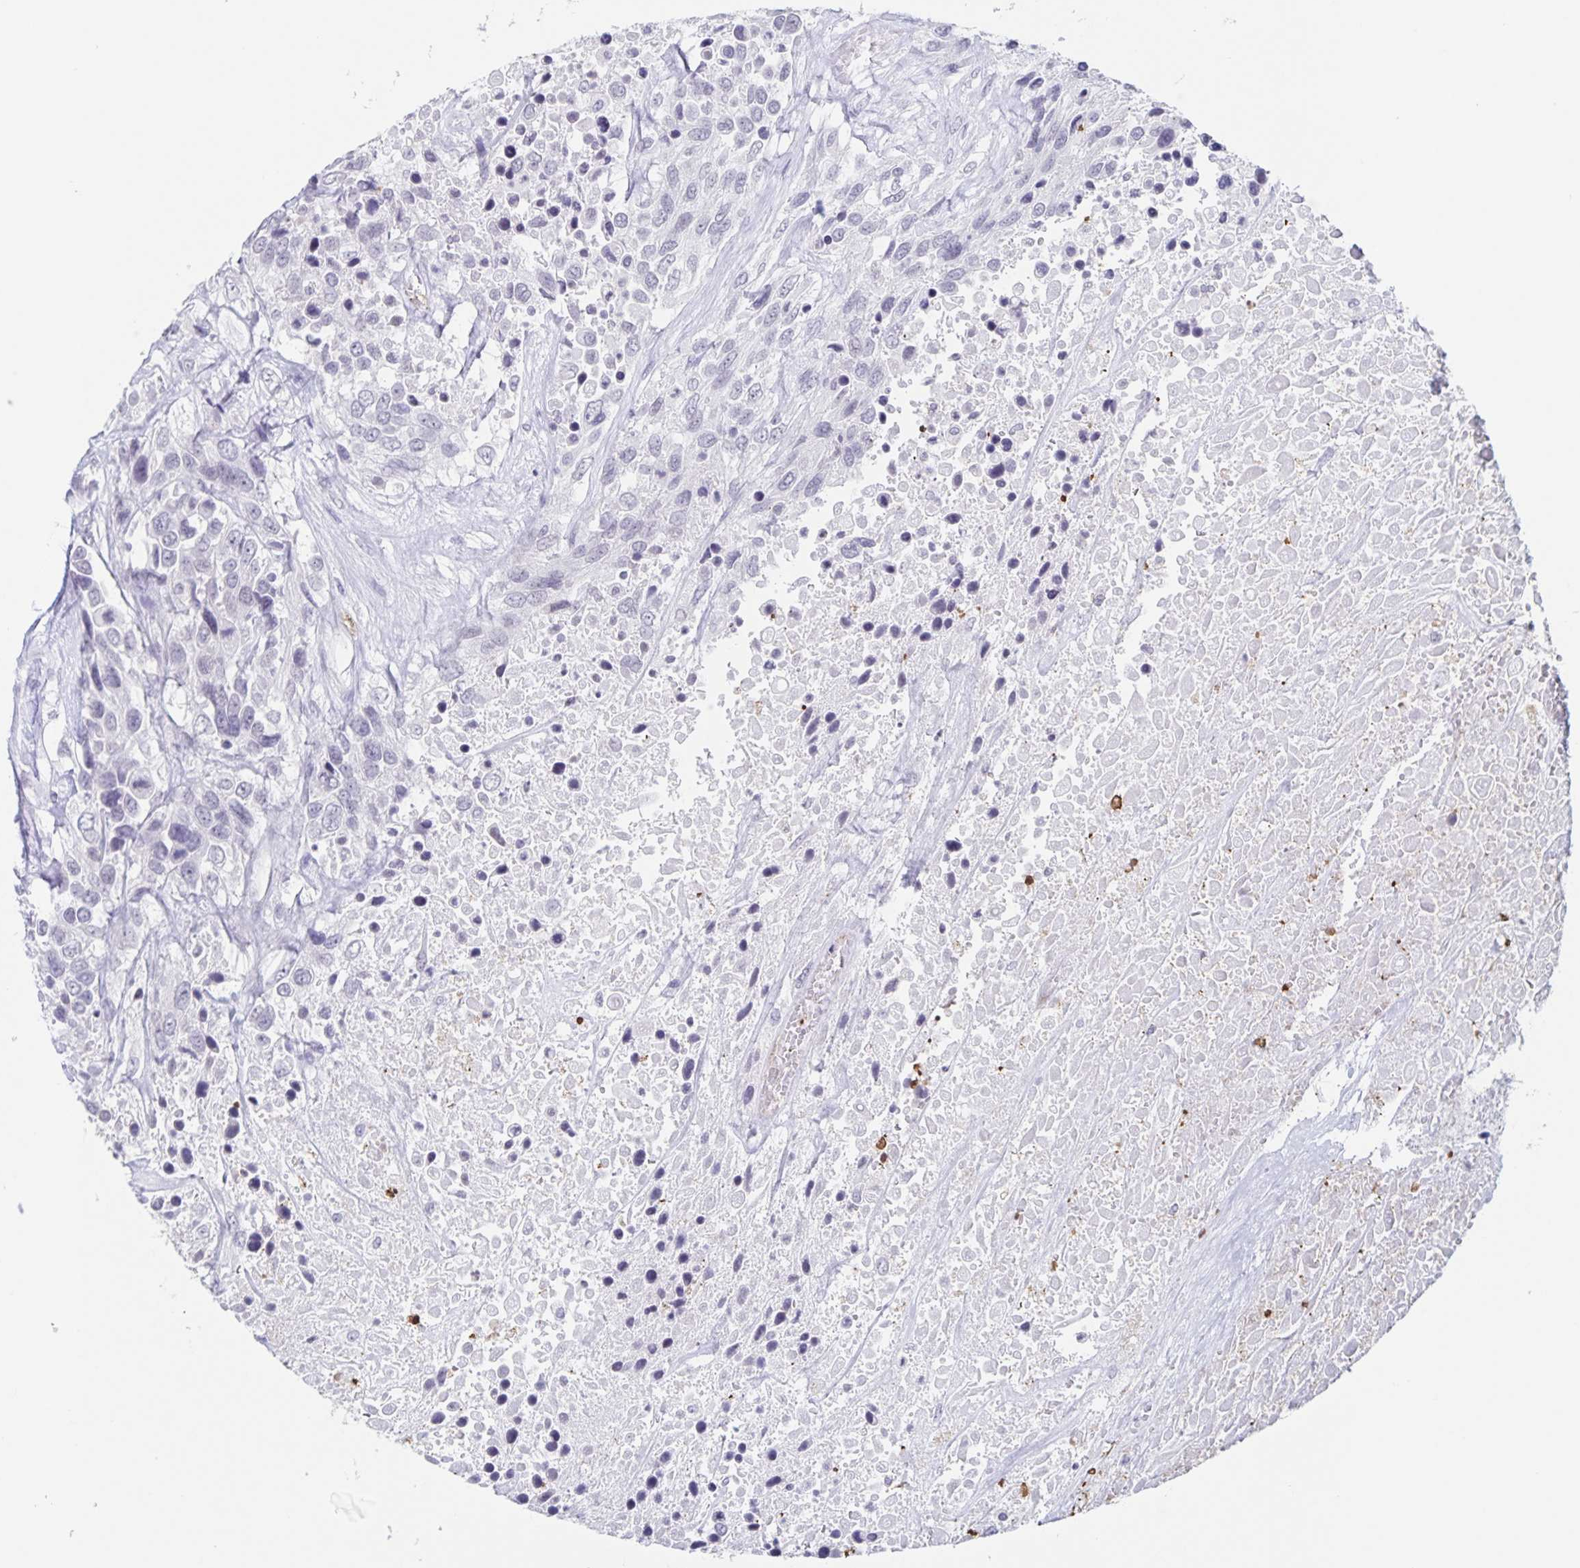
{"staining": {"intensity": "negative", "quantity": "none", "location": "none"}, "tissue": "urothelial cancer", "cell_type": "Tumor cells", "image_type": "cancer", "snomed": [{"axis": "morphology", "description": "Urothelial carcinoma, High grade"}, {"axis": "topography", "description": "Urinary bladder"}], "caption": "This is an immunohistochemistry micrograph of human urothelial cancer. There is no expression in tumor cells.", "gene": "LCE6A", "patient": {"sex": "female", "age": 70}}